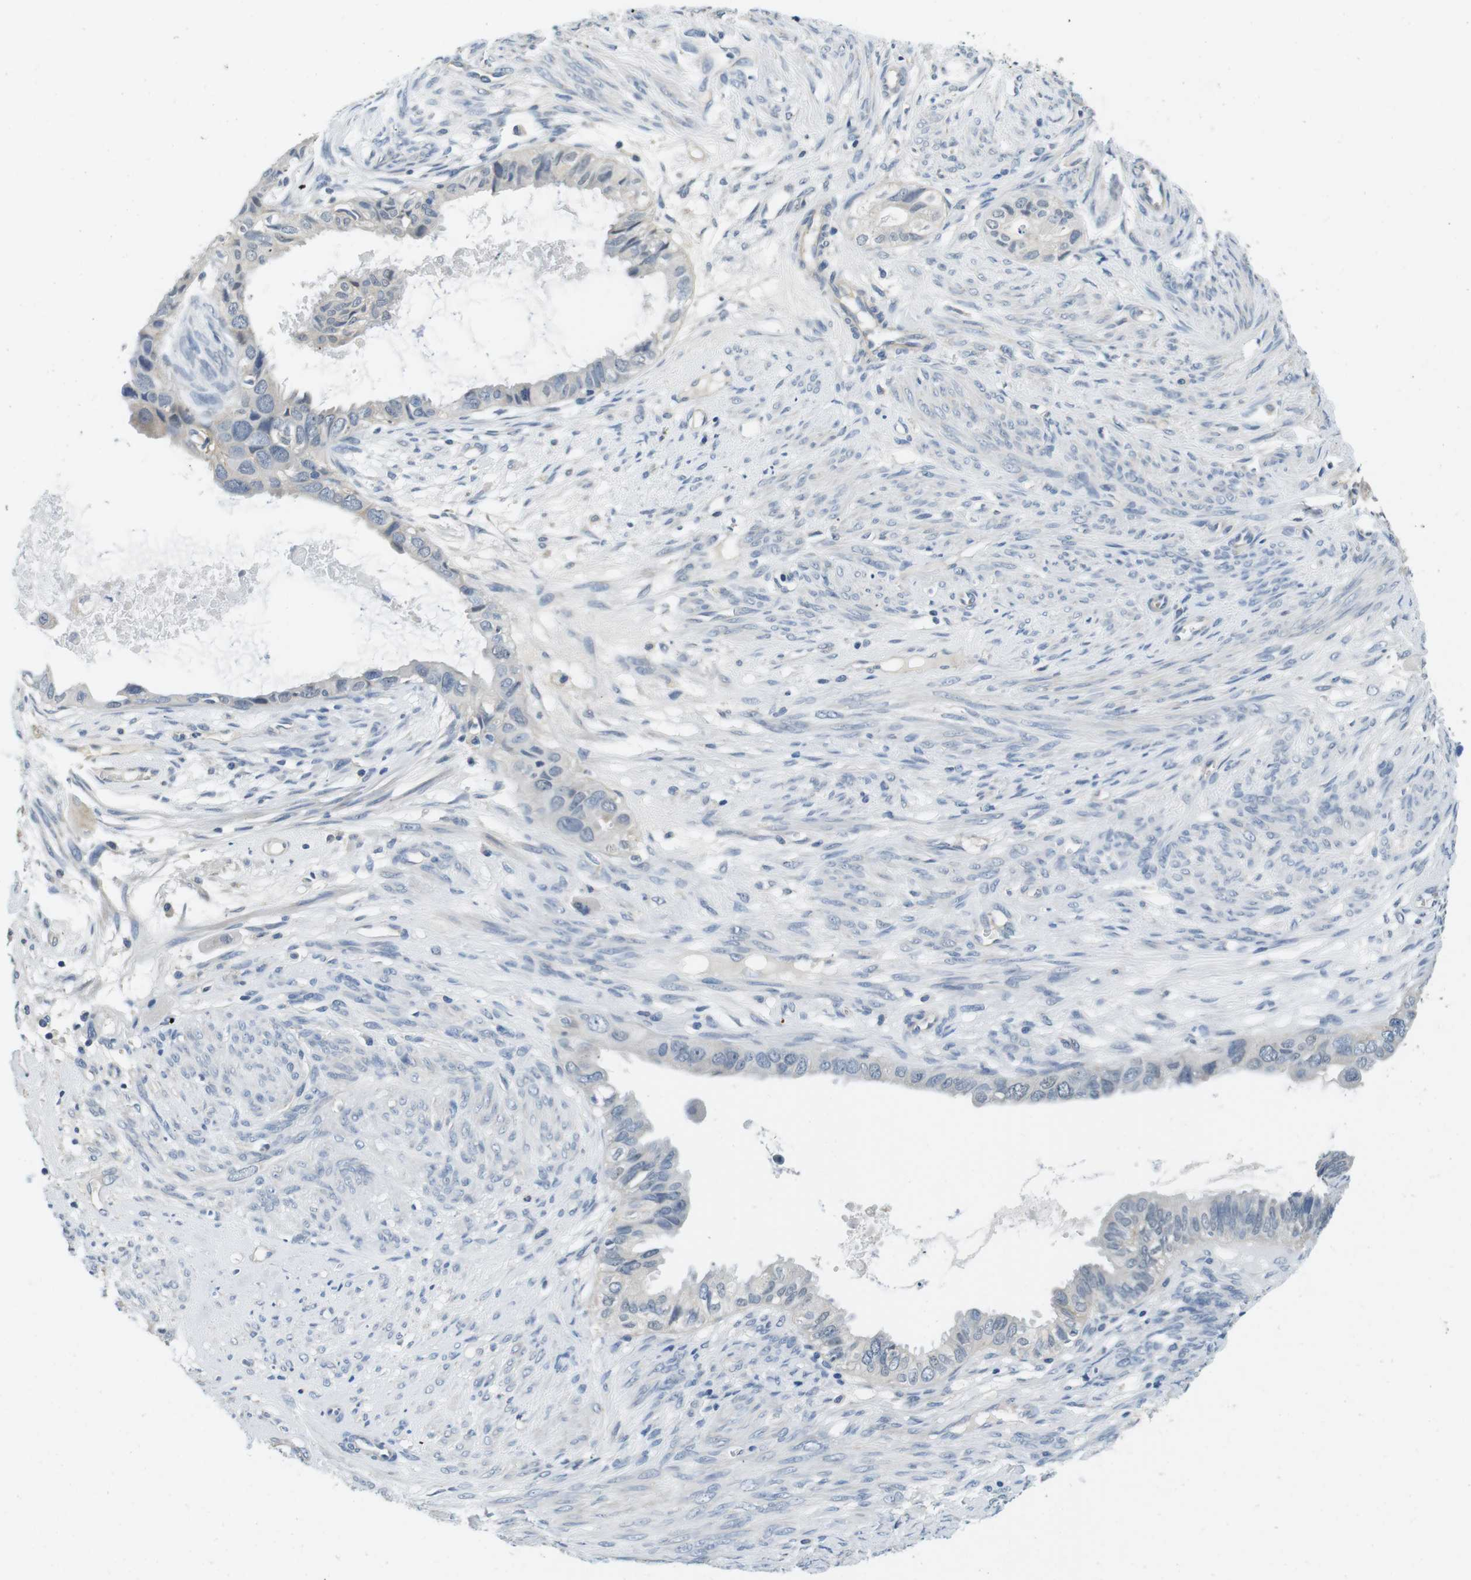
{"staining": {"intensity": "negative", "quantity": "none", "location": "none"}, "tissue": "cervical cancer", "cell_type": "Tumor cells", "image_type": "cancer", "snomed": [{"axis": "morphology", "description": "Normal tissue, NOS"}, {"axis": "morphology", "description": "Adenocarcinoma, NOS"}, {"axis": "topography", "description": "Cervix"}, {"axis": "topography", "description": "Endometrium"}], "caption": "This is an immunohistochemistry (IHC) photomicrograph of adenocarcinoma (cervical). There is no staining in tumor cells.", "gene": "DTNA", "patient": {"sex": "female", "age": 86}}